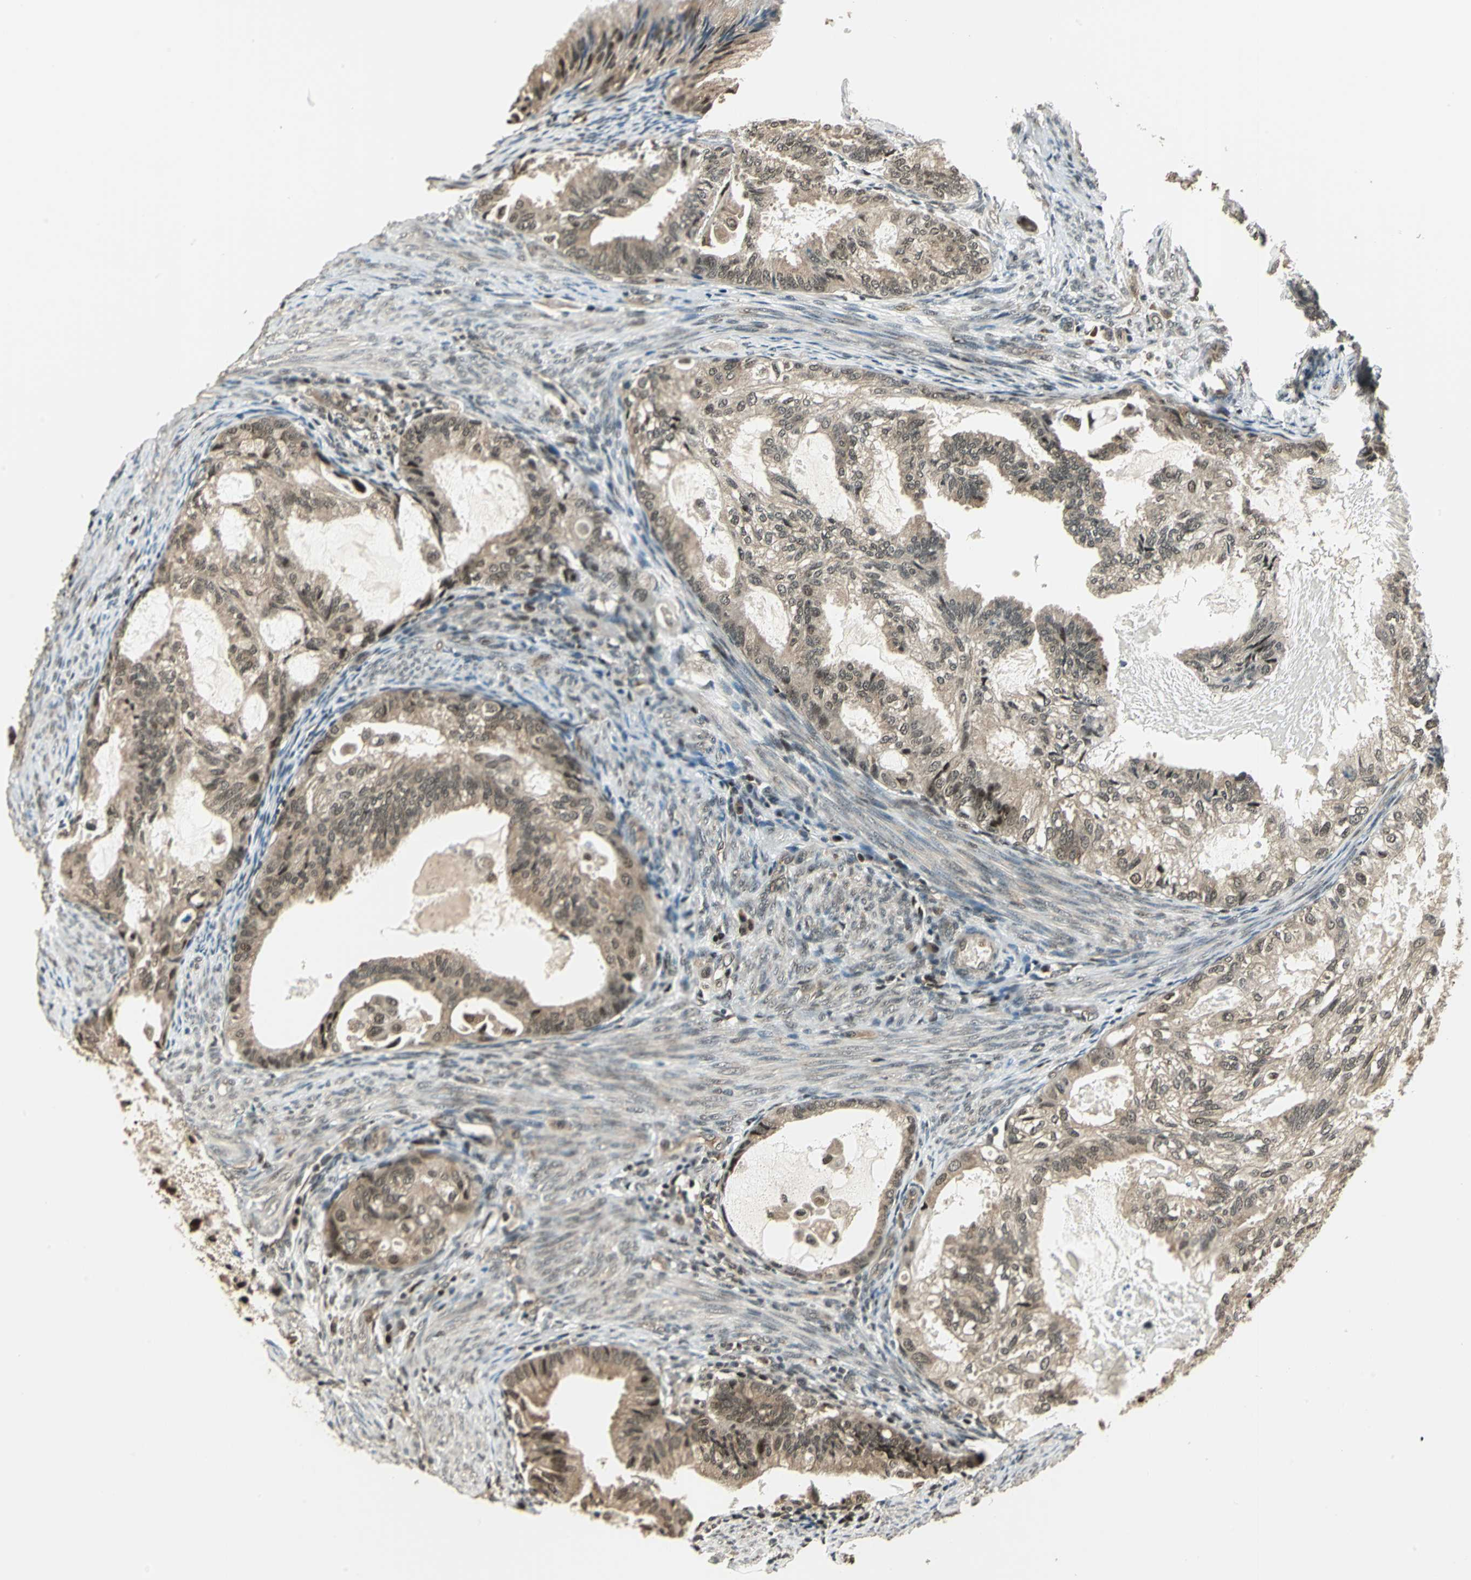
{"staining": {"intensity": "weak", "quantity": ">75%", "location": "cytoplasmic/membranous,nuclear"}, "tissue": "cervical cancer", "cell_type": "Tumor cells", "image_type": "cancer", "snomed": [{"axis": "morphology", "description": "Normal tissue, NOS"}, {"axis": "morphology", "description": "Adenocarcinoma, NOS"}, {"axis": "topography", "description": "Cervix"}, {"axis": "topography", "description": "Endometrium"}], "caption": "Cervical adenocarcinoma tissue reveals weak cytoplasmic/membranous and nuclear positivity in approximately >75% of tumor cells, visualized by immunohistochemistry.", "gene": "PSMC3", "patient": {"sex": "female", "age": 86}}